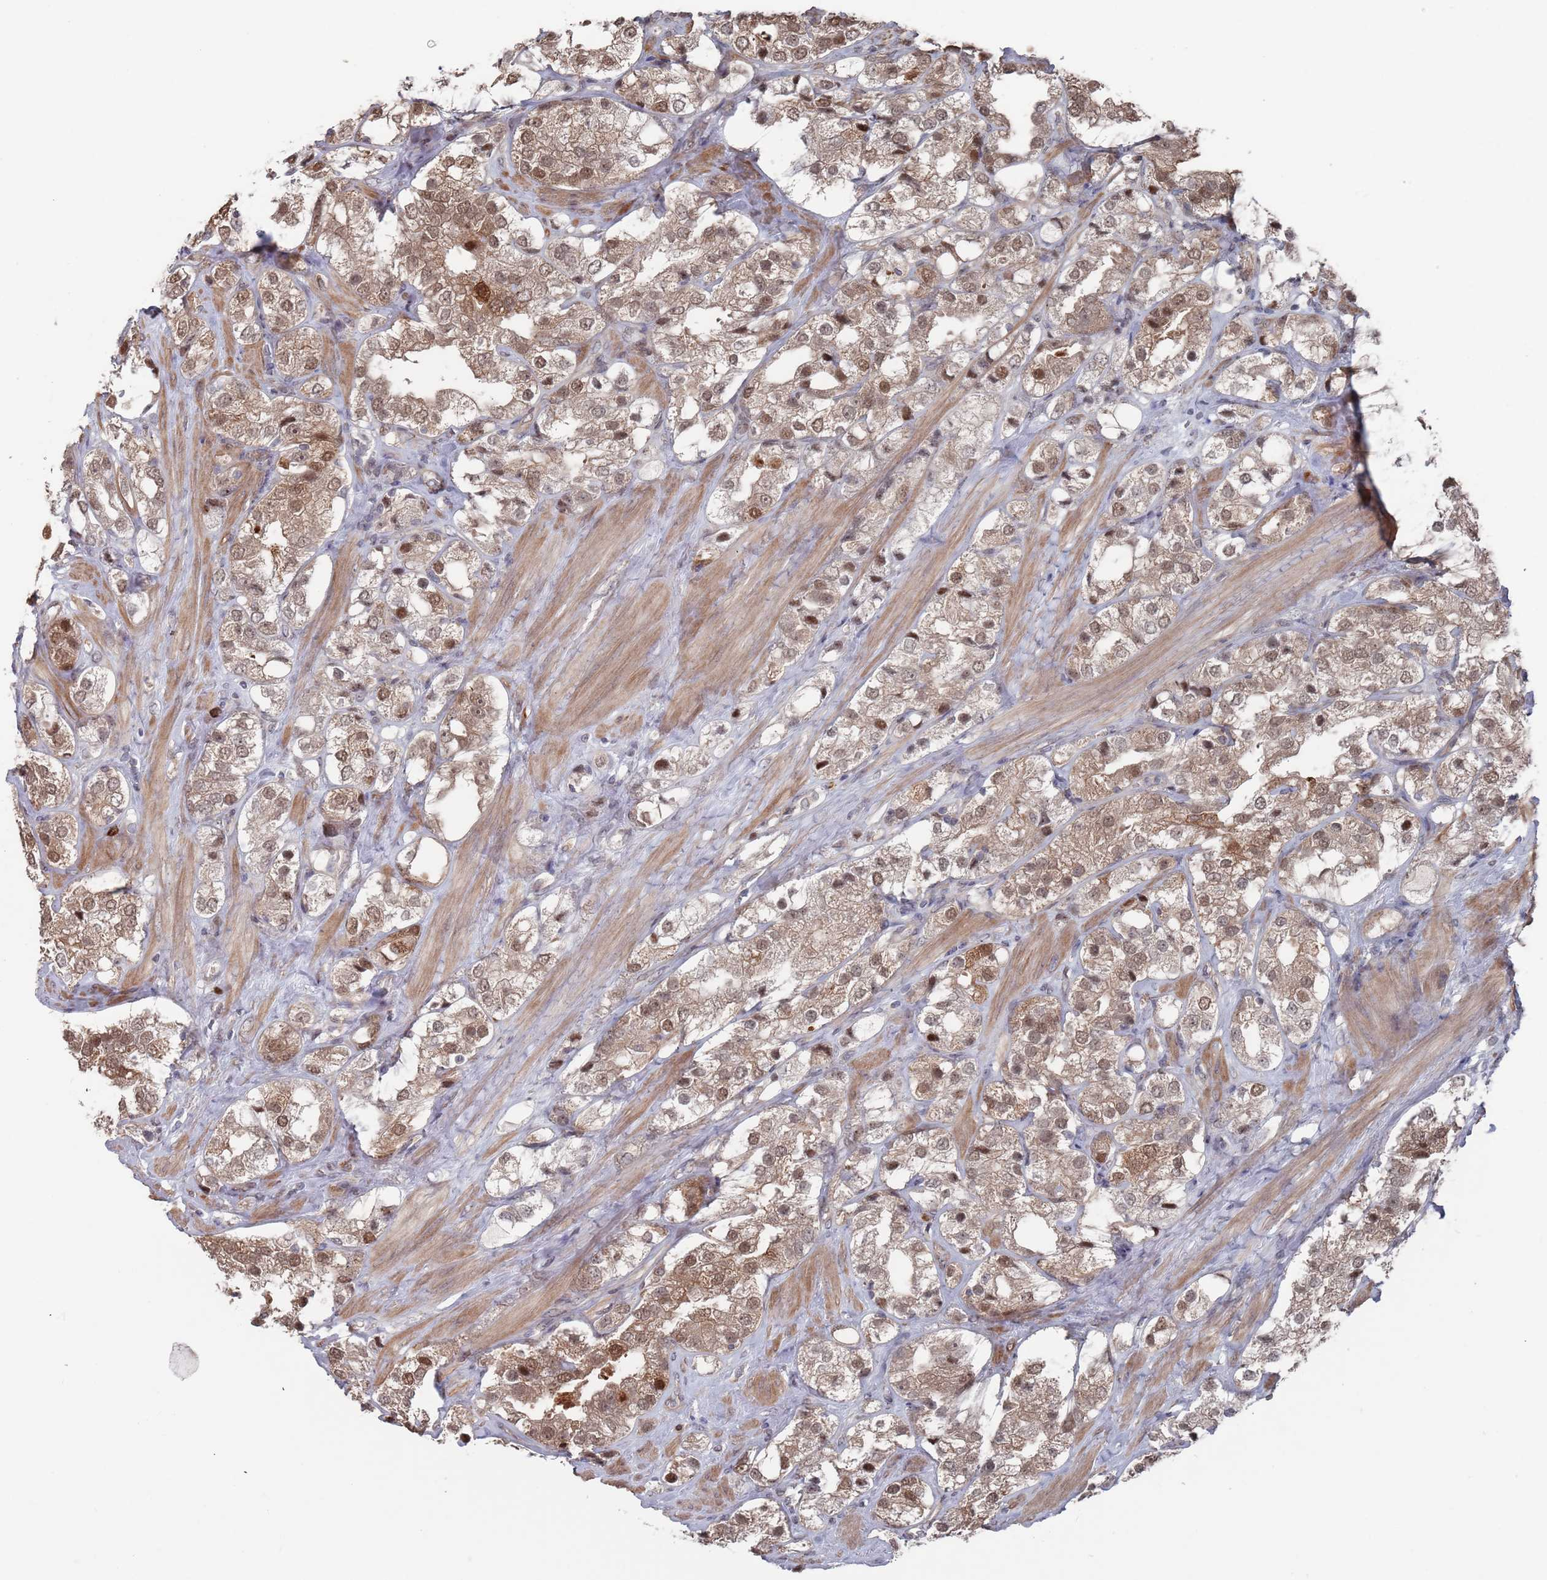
{"staining": {"intensity": "moderate", "quantity": ">75%", "location": "cytoplasmic/membranous,nuclear"}, "tissue": "prostate cancer", "cell_type": "Tumor cells", "image_type": "cancer", "snomed": [{"axis": "morphology", "description": "Adenocarcinoma, NOS"}, {"axis": "topography", "description": "Prostate"}], "caption": "This is a micrograph of immunohistochemistry staining of adenocarcinoma (prostate), which shows moderate staining in the cytoplasmic/membranous and nuclear of tumor cells.", "gene": "DGKD", "patient": {"sex": "male", "age": 79}}